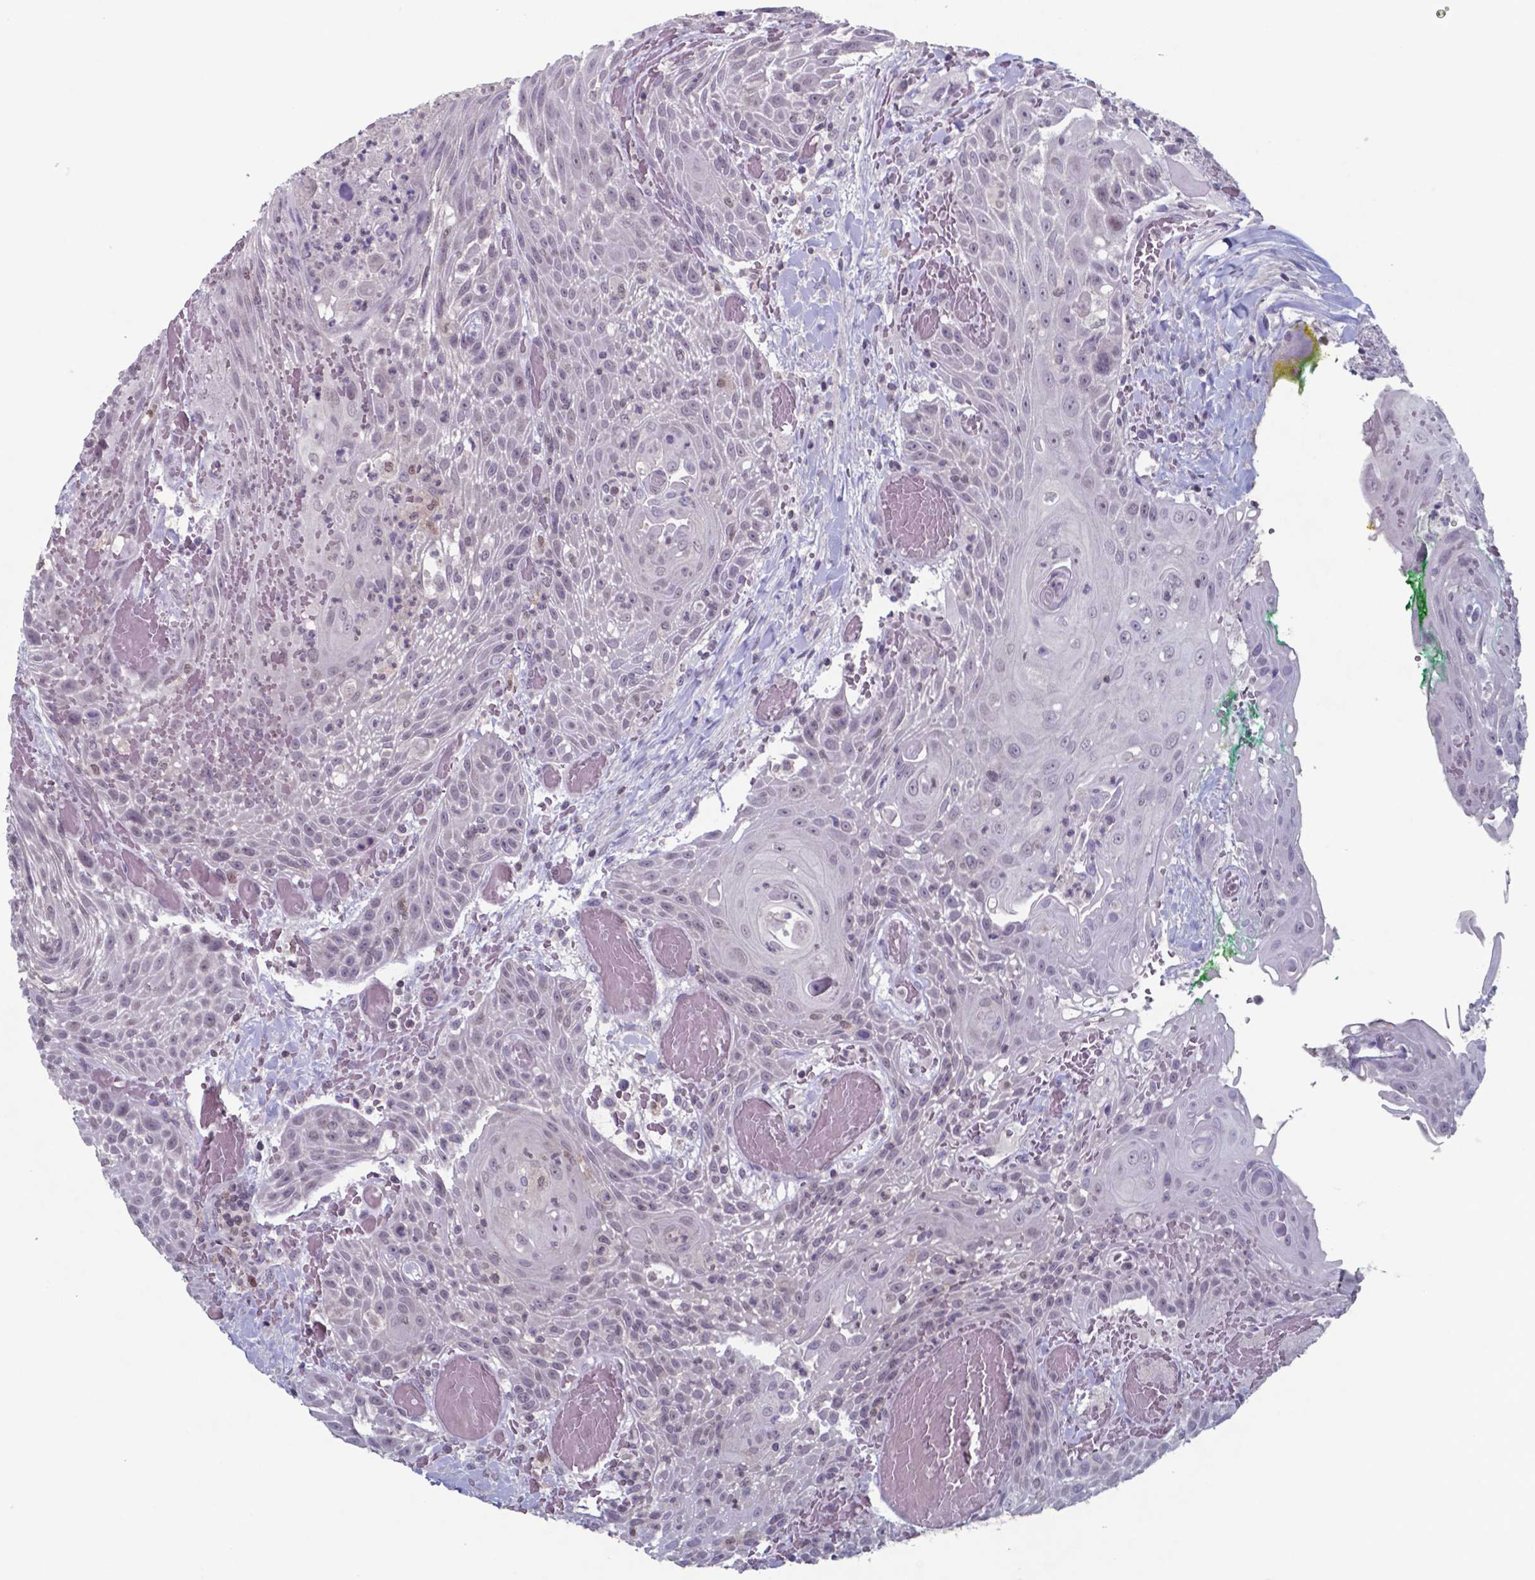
{"staining": {"intensity": "negative", "quantity": "none", "location": "none"}, "tissue": "head and neck cancer", "cell_type": "Tumor cells", "image_type": "cancer", "snomed": [{"axis": "morphology", "description": "Squamous cell carcinoma, NOS"}, {"axis": "topography", "description": "Head-Neck"}], "caption": "Squamous cell carcinoma (head and neck) stained for a protein using IHC demonstrates no positivity tumor cells.", "gene": "TDP2", "patient": {"sex": "male", "age": 69}}